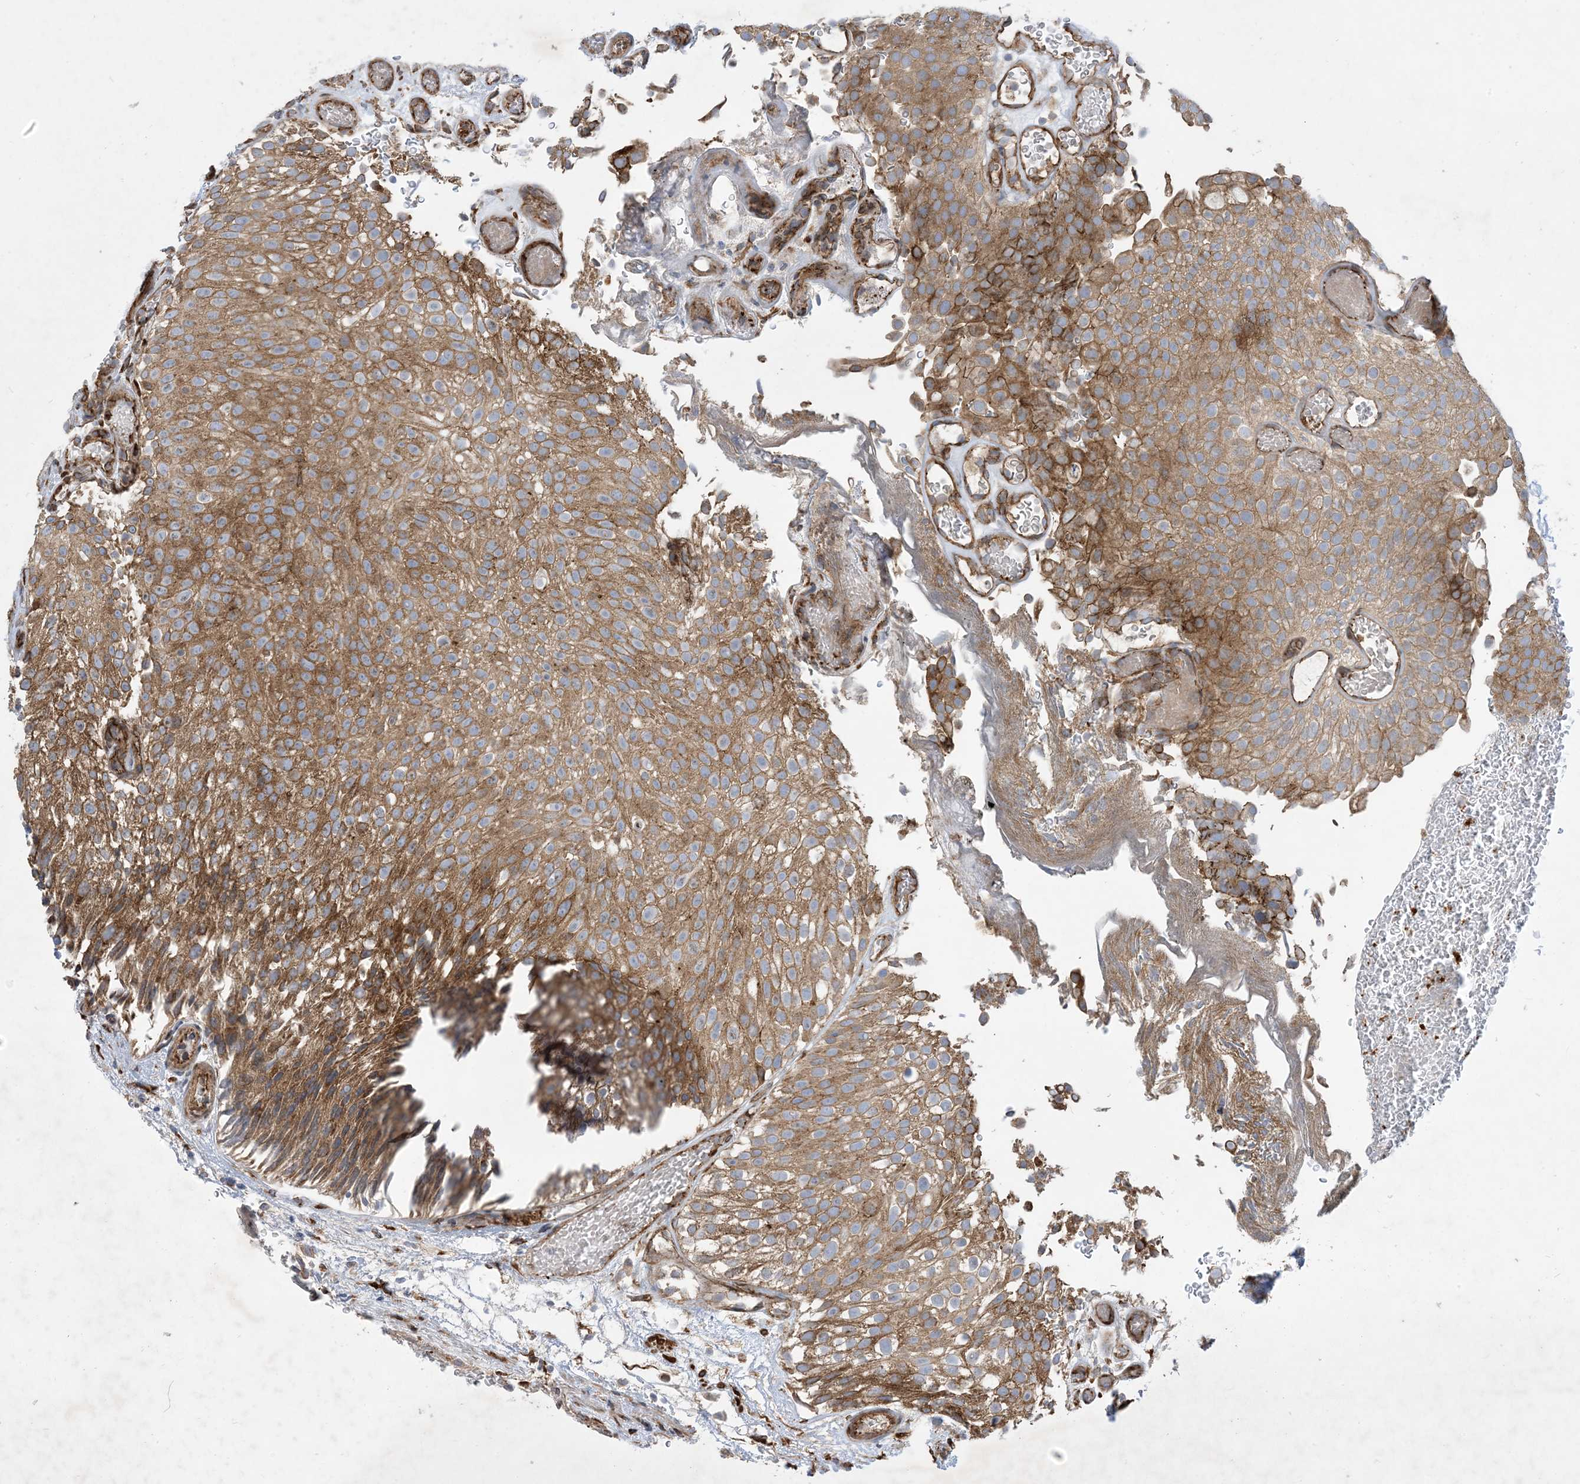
{"staining": {"intensity": "moderate", "quantity": ">75%", "location": "cytoplasmic/membranous"}, "tissue": "urothelial cancer", "cell_type": "Tumor cells", "image_type": "cancer", "snomed": [{"axis": "morphology", "description": "Urothelial carcinoma, Low grade"}, {"axis": "topography", "description": "Urinary bladder"}], "caption": "An image of urothelial cancer stained for a protein reveals moderate cytoplasmic/membranous brown staining in tumor cells.", "gene": "OTOP1", "patient": {"sex": "male", "age": 78}}